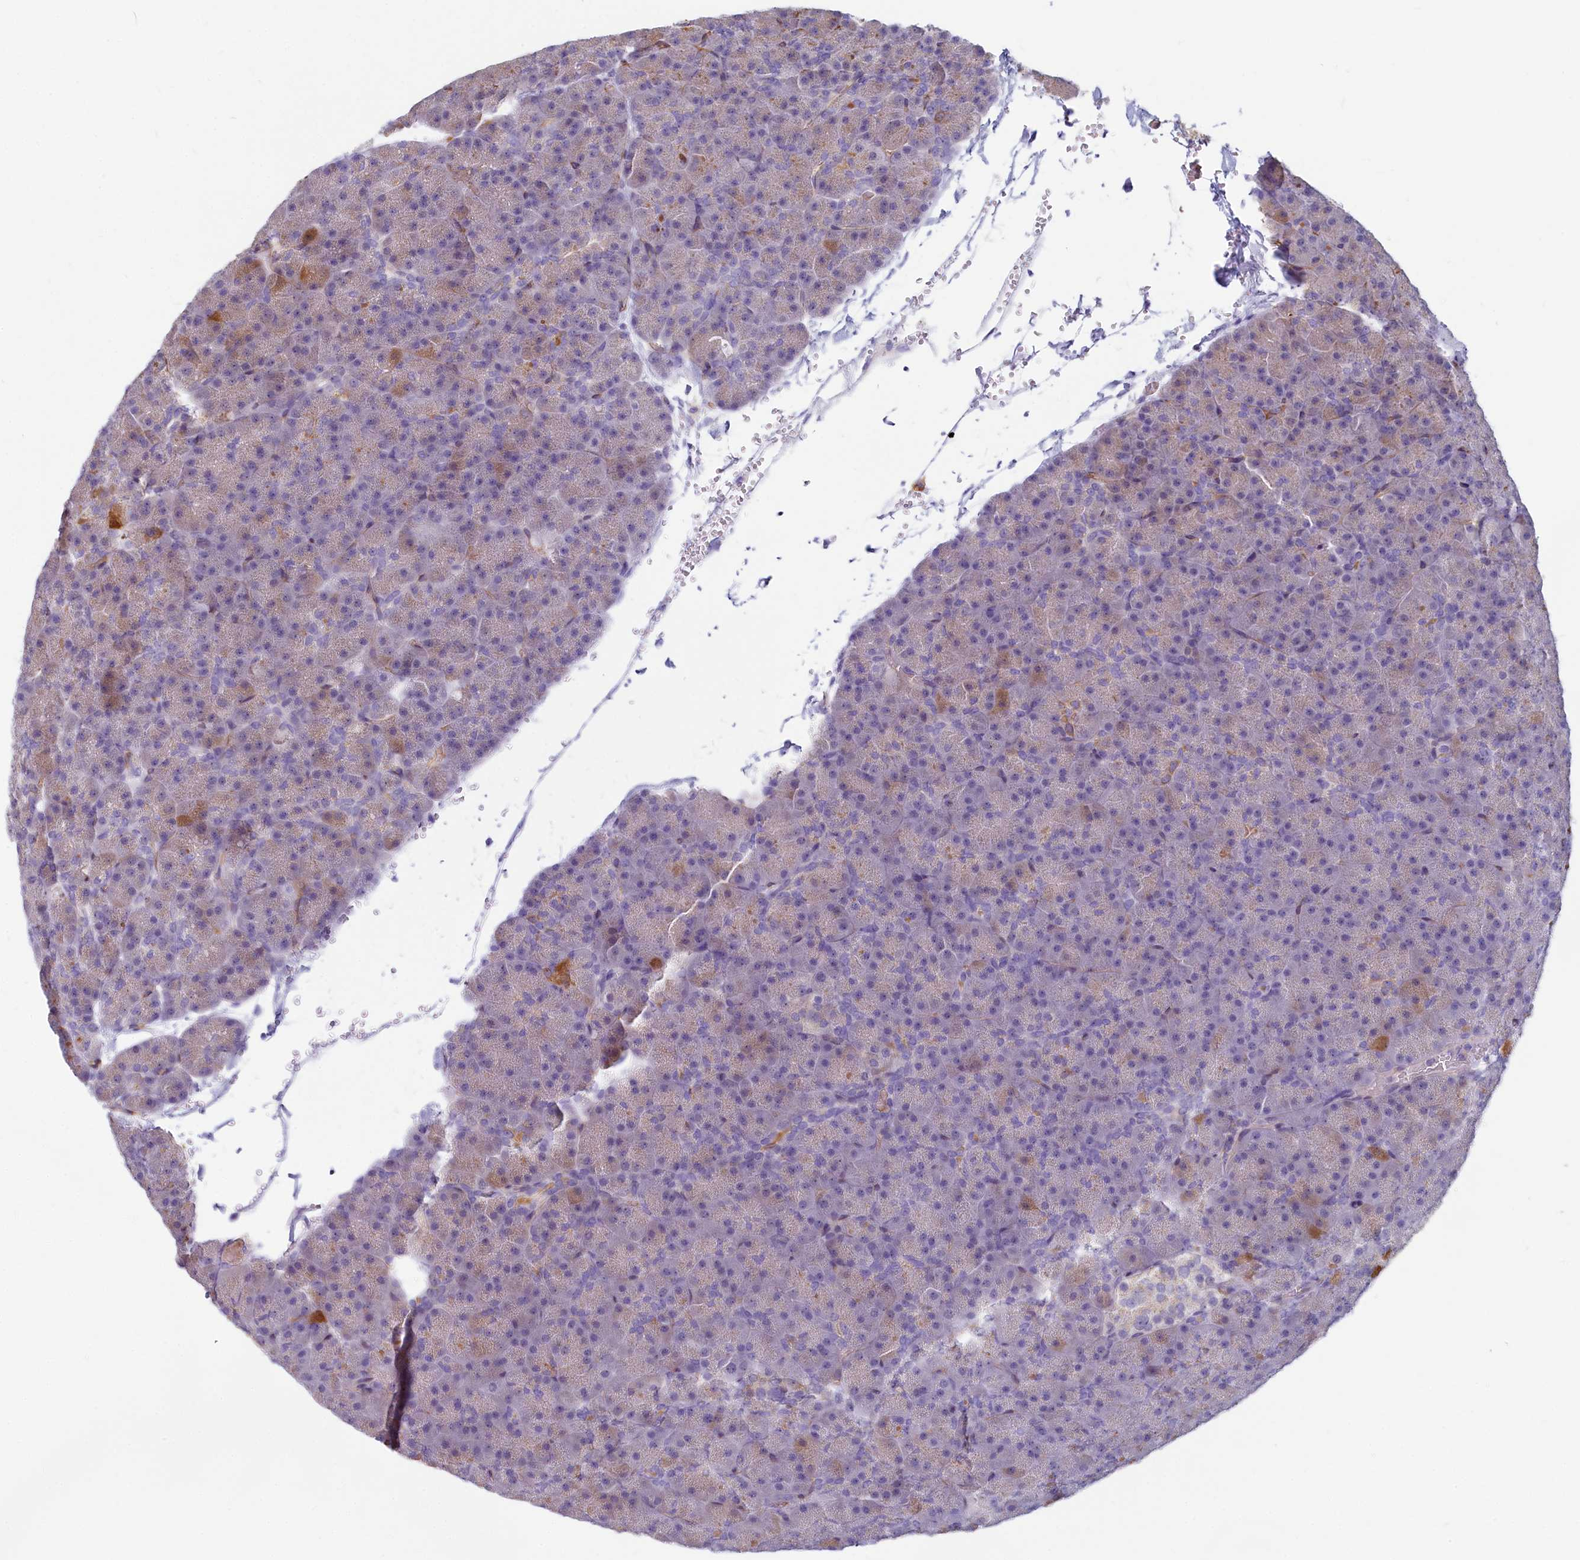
{"staining": {"intensity": "strong", "quantity": "<25%", "location": "cytoplasmic/membranous"}, "tissue": "pancreas", "cell_type": "Exocrine glandular cells", "image_type": "normal", "snomed": [{"axis": "morphology", "description": "Normal tissue, NOS"}, {"axis": "topography", "description": "Pancreas"}], "caption": "Immunohistochemistry histopathology image of benign pancreas: pancreas stained using IHC displays medium levels of strong protein expression localized specifically in the cytoplasmic/membranous of exocrine glandular cells, appearing as a cytoplasmic/membranous brown color.", "gene": "LMOD3", "patient": {"sex": "male", "age": 36}}